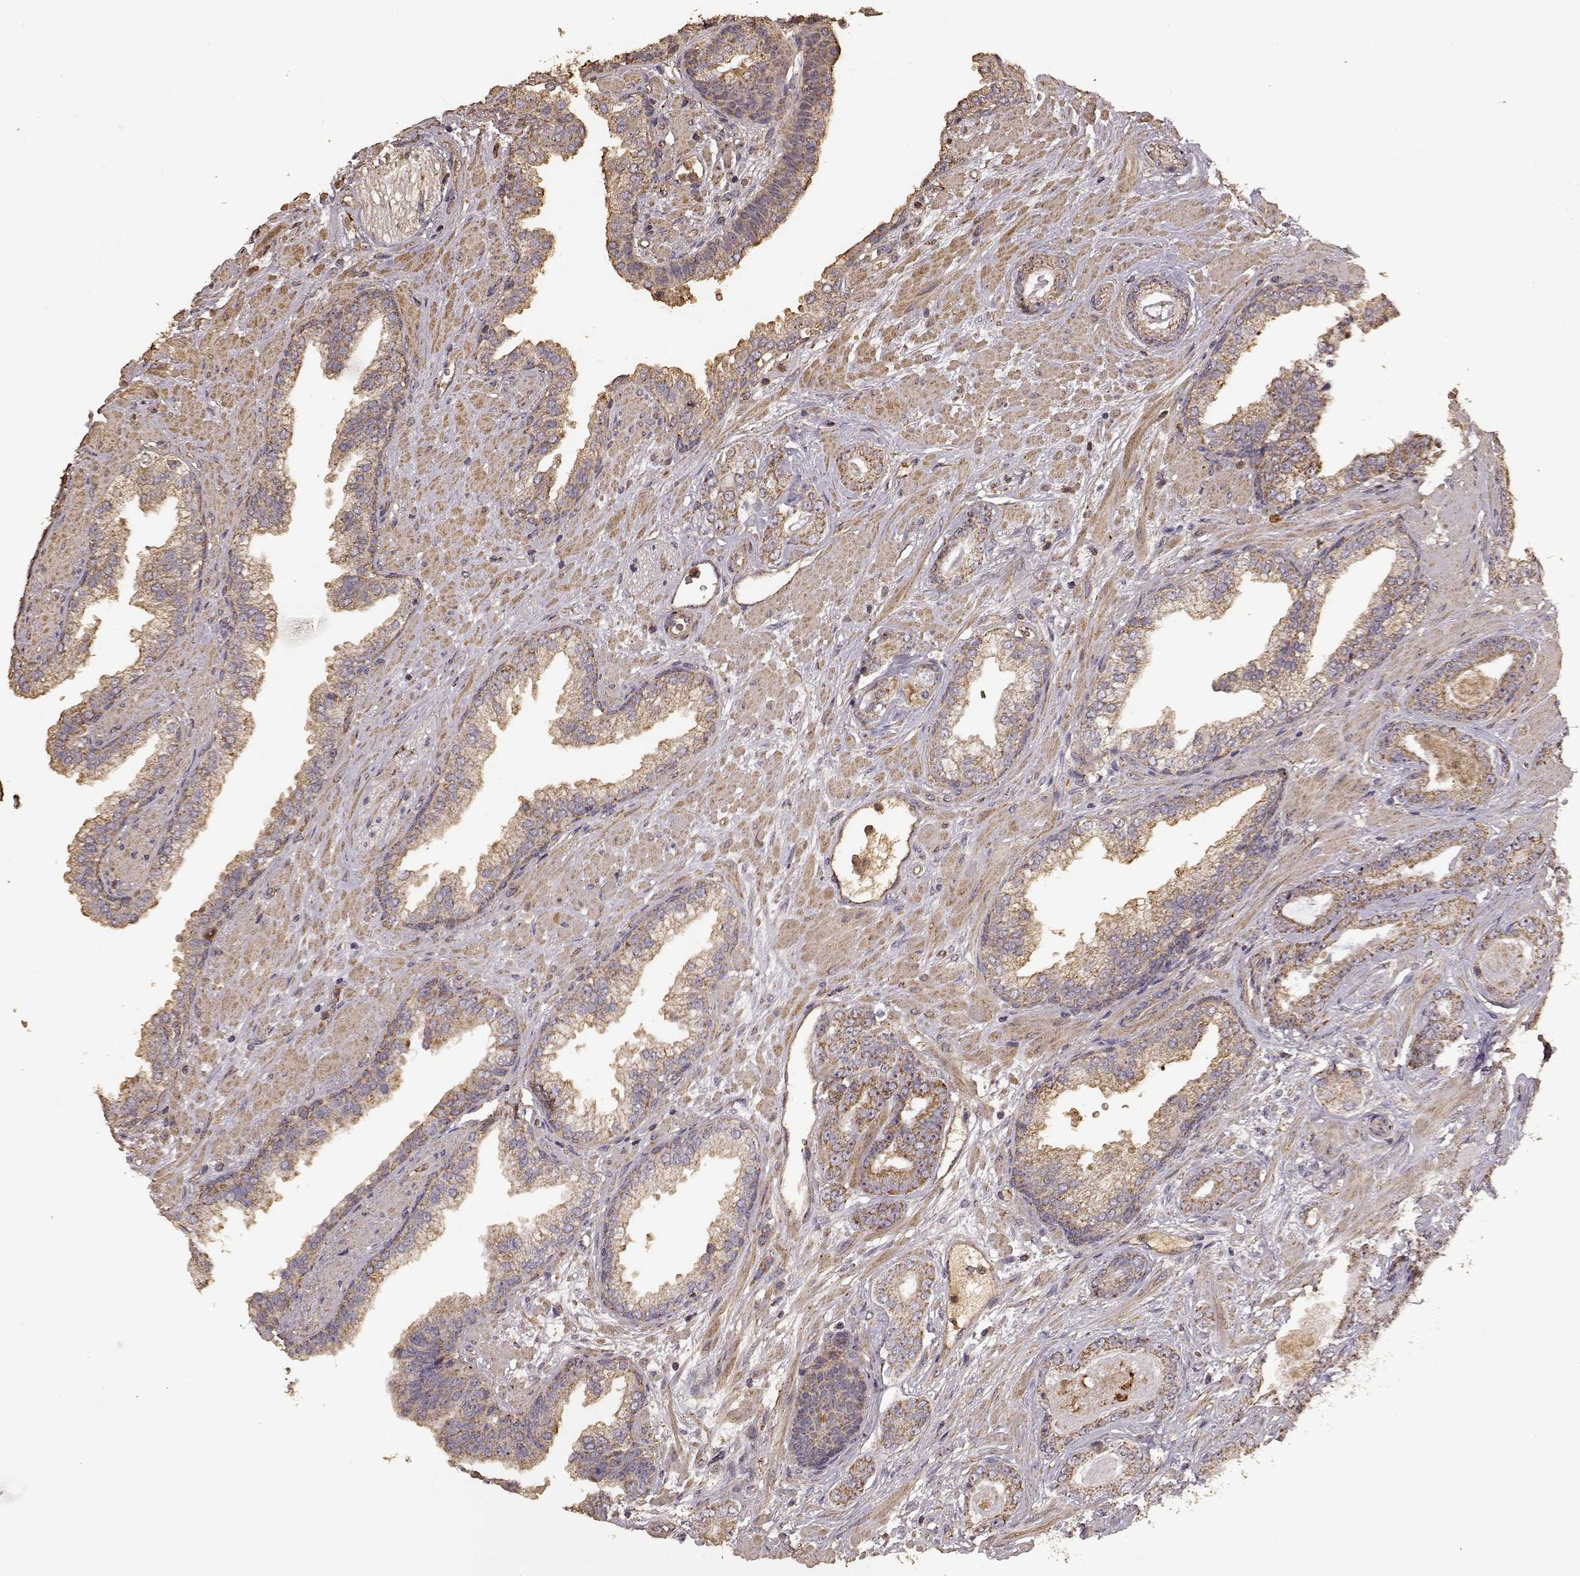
{"staining": {"intensity": "moderate", "quantity": ">75%", "location": "cytoplasmic/membranous"}, "tissue": "prostate cancer", "cell_type": "Tumor cells", "image_type": "cancer", "snomed": [{"axis": "morphology", "description": "Adenocarcinoma, Low grade"}, {"axis": "topography", "description": "Prostate"}], "caption": "IHC (DAB) staining of prostate cancer (low-grade adenocarcinoma) demonstrates moderate cytoplasmic/membranous protein positivity in about >75% of tumor cells.", "gene": "PTGES2", "patient": {"sex": "male", "age": 61}}